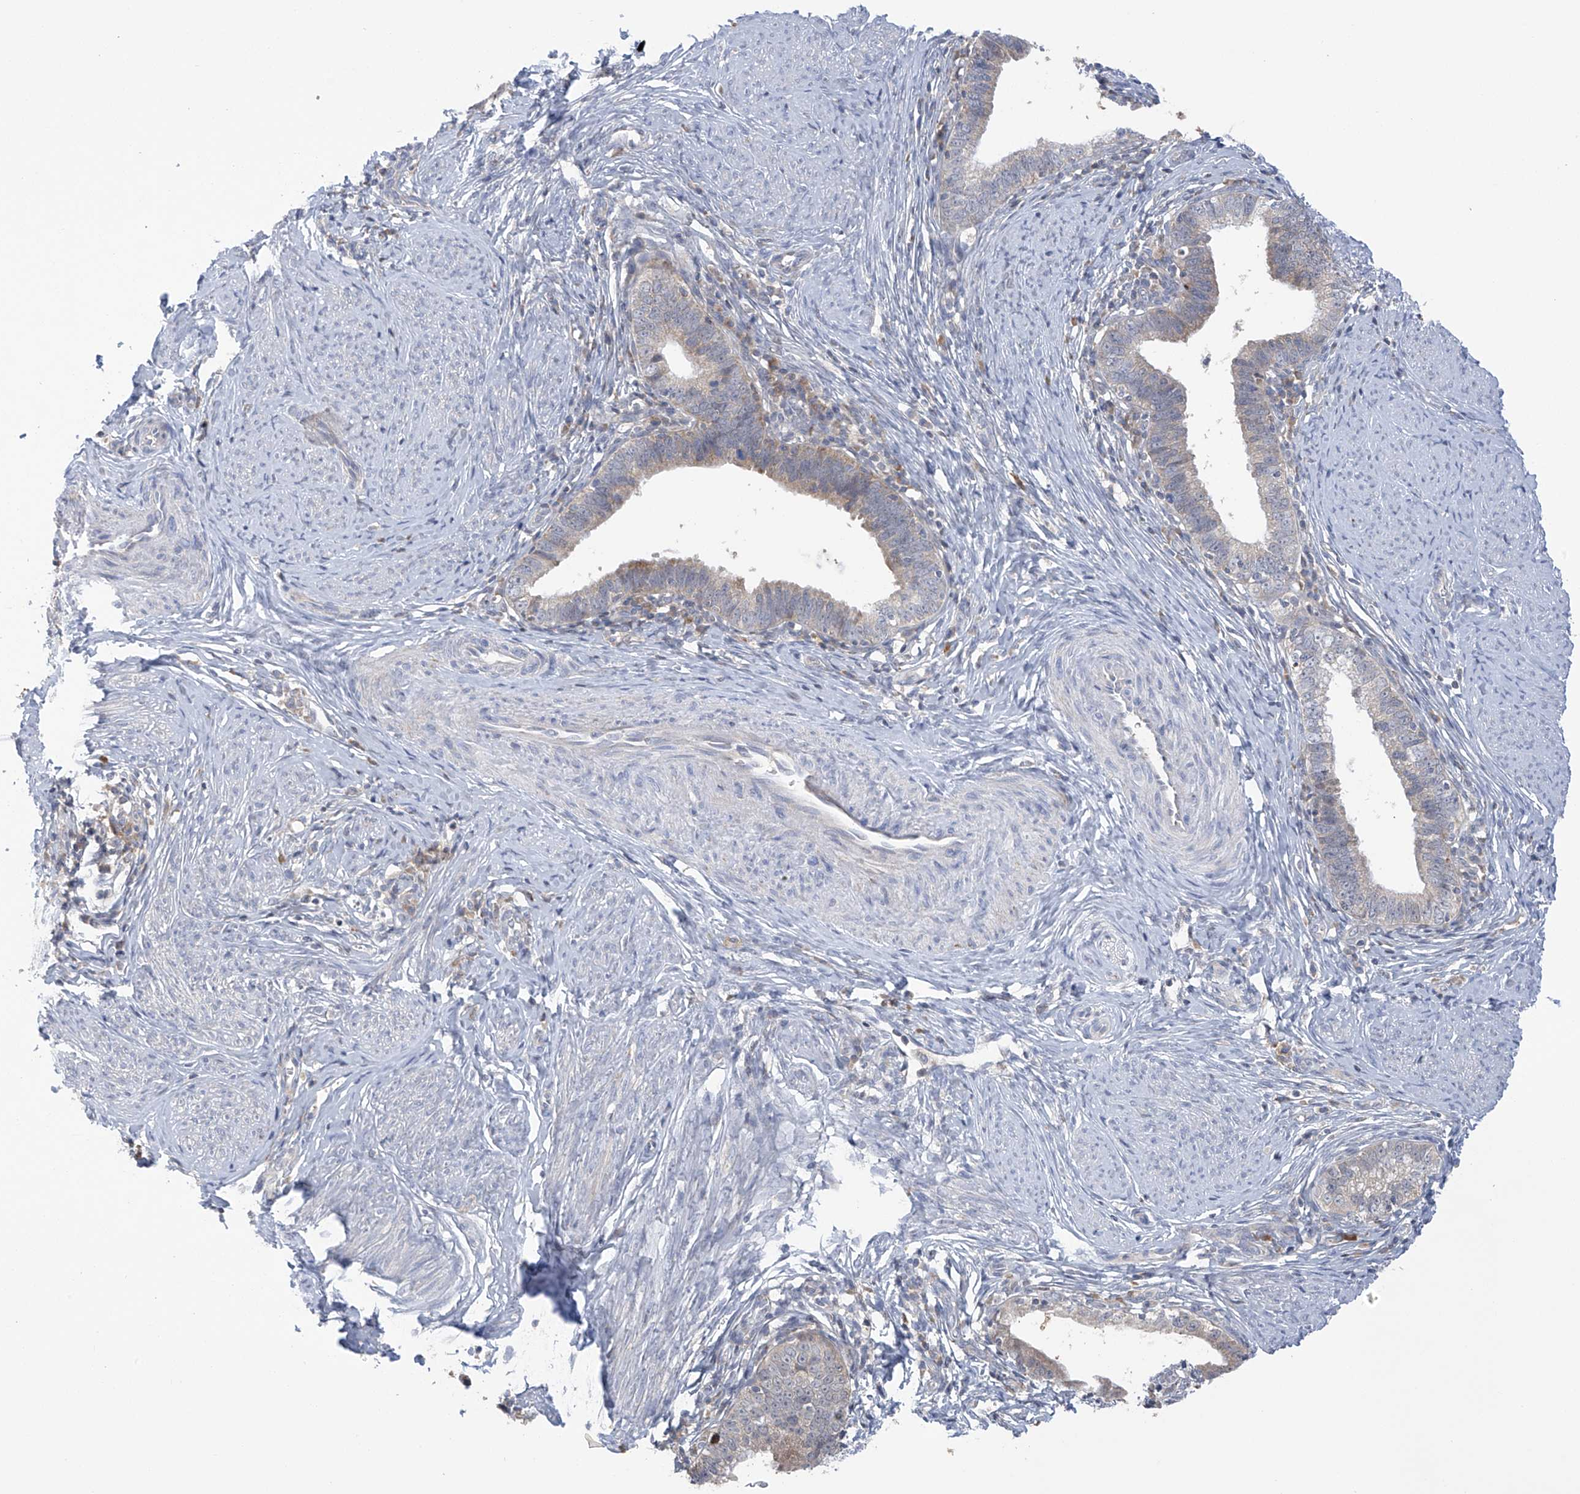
{"staining": {"intensity": "weak", "quantity": "<25%", "location": "cytoplasmic/membranous"}, "tissue": "cervical cancer", "cell_type": "Tumor cells", "image_type": "cancer", "snomed": [{"axis": "morphology", "description": "Adenocarcinoma, NOS"}, {"axis": "topography", "description": "Cervix"}], "caption": "Immunohistochemical staining of cervical cancer (adenocarcinoma) exhibits no significant positivity in tumor cells.", "gene": "SLCO4A1", "patient": {"sex": "female", "age": 36}}